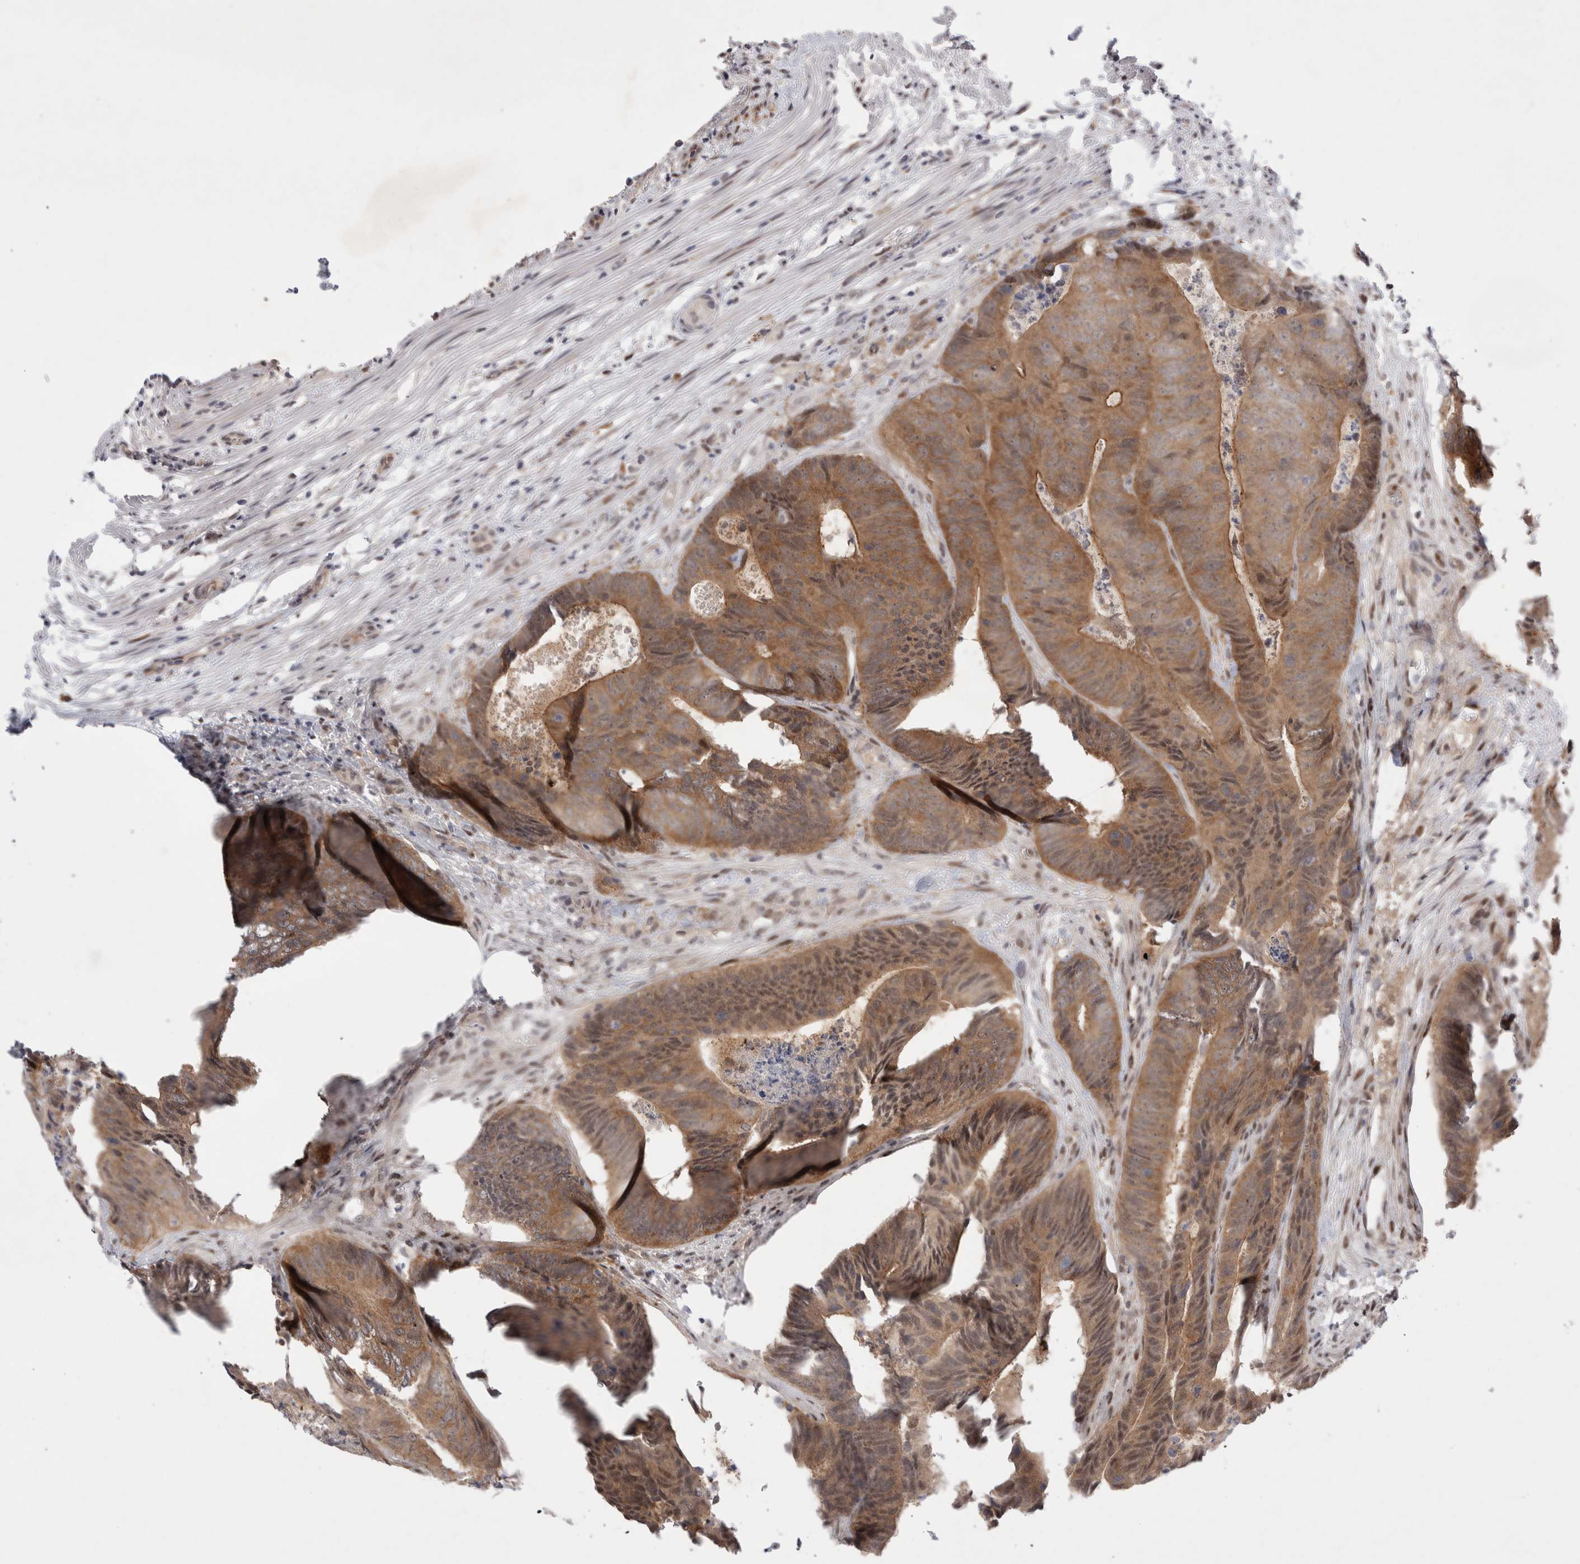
{"staining": {"intensity": "moderate", "quantity": ">75%", "location": "cytoplasmic/membranous"}, "tissue": "colorectal cancer", "cell_type": "Tumor cells", "image_type": "cancer", "snomed": [{"axis": "morphology", "description": "Adenocarcinoma, NOS"}, {"axis": "topography", "description": "Colon"}], "caption": "Colorectal adenocarcinoma stained with a protein marker demonstrates moderate staining in tumor cells.", "gene": "WIPF2", "patient": {"sex": "male", "age": 56}}